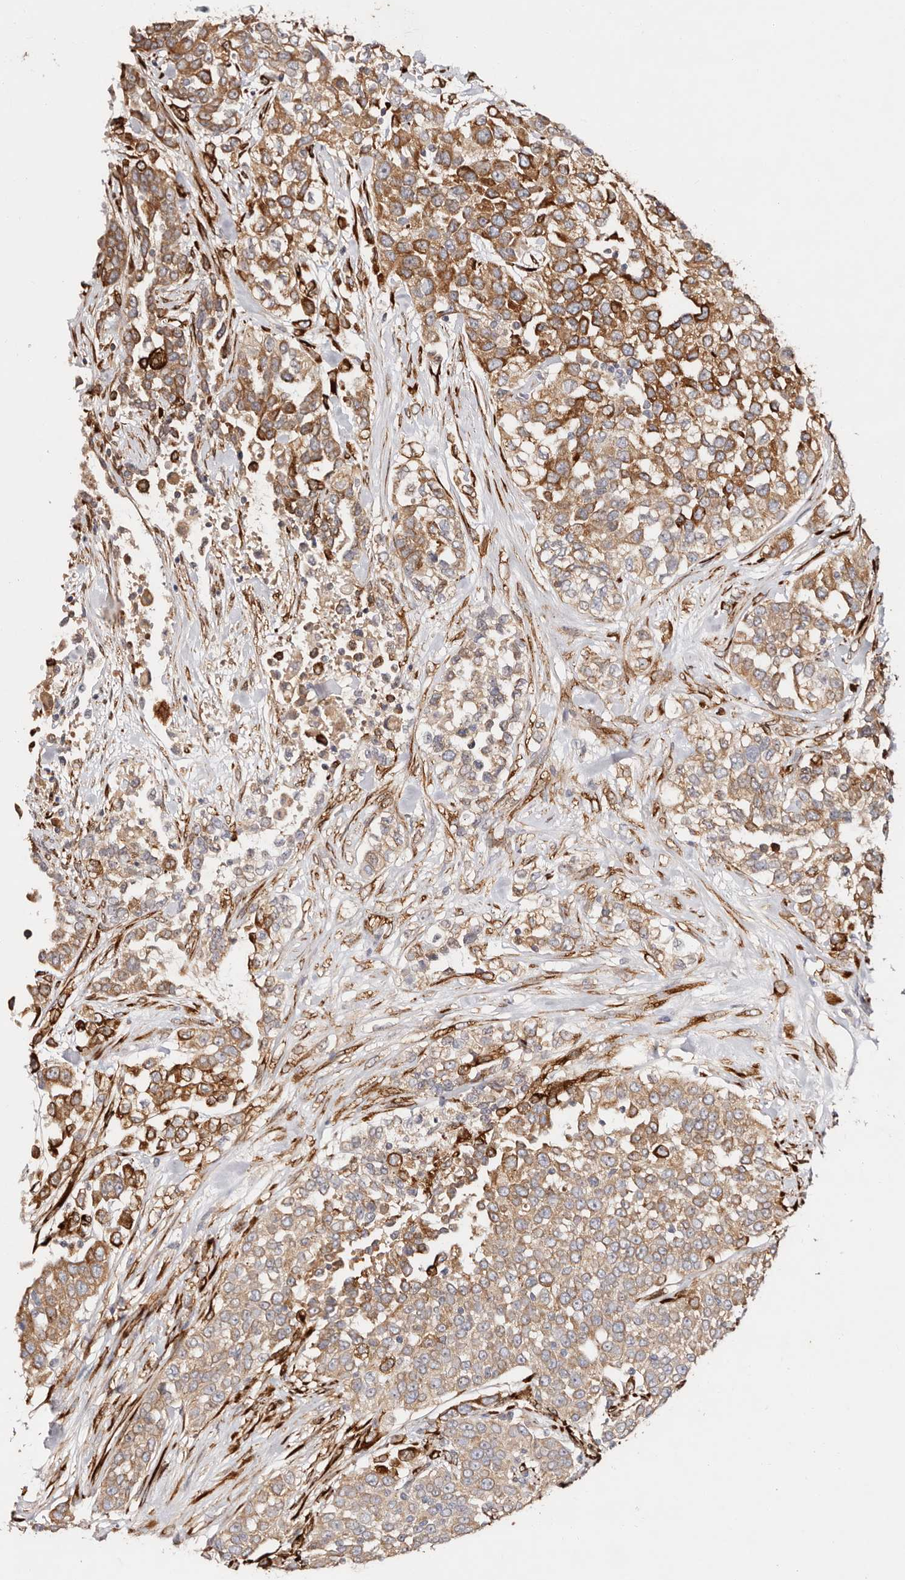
{"staining": {"intensity": "moderate", "quantity": ">75%", "location": "cytoplasmic/membranous"}, "tissue": "urothelial cancer", "cell_type": "Tumor cells", "image_type": "cancer", "snomed": [{"axis": "morphology", "description": "Urothelial carcinoma, High grade"}, {"axis": "topography", "description": "Urinary bladder"}], "caption": "About >75% of tumor cells in human urothelial carcinoma (high-grade) exhibit moderate cytoplasmic/membranous protein expression as visualized by brown immunohistochemical staining.", "gene": "SERPINH1", "patient": {"sex": "female", "age": 80}}